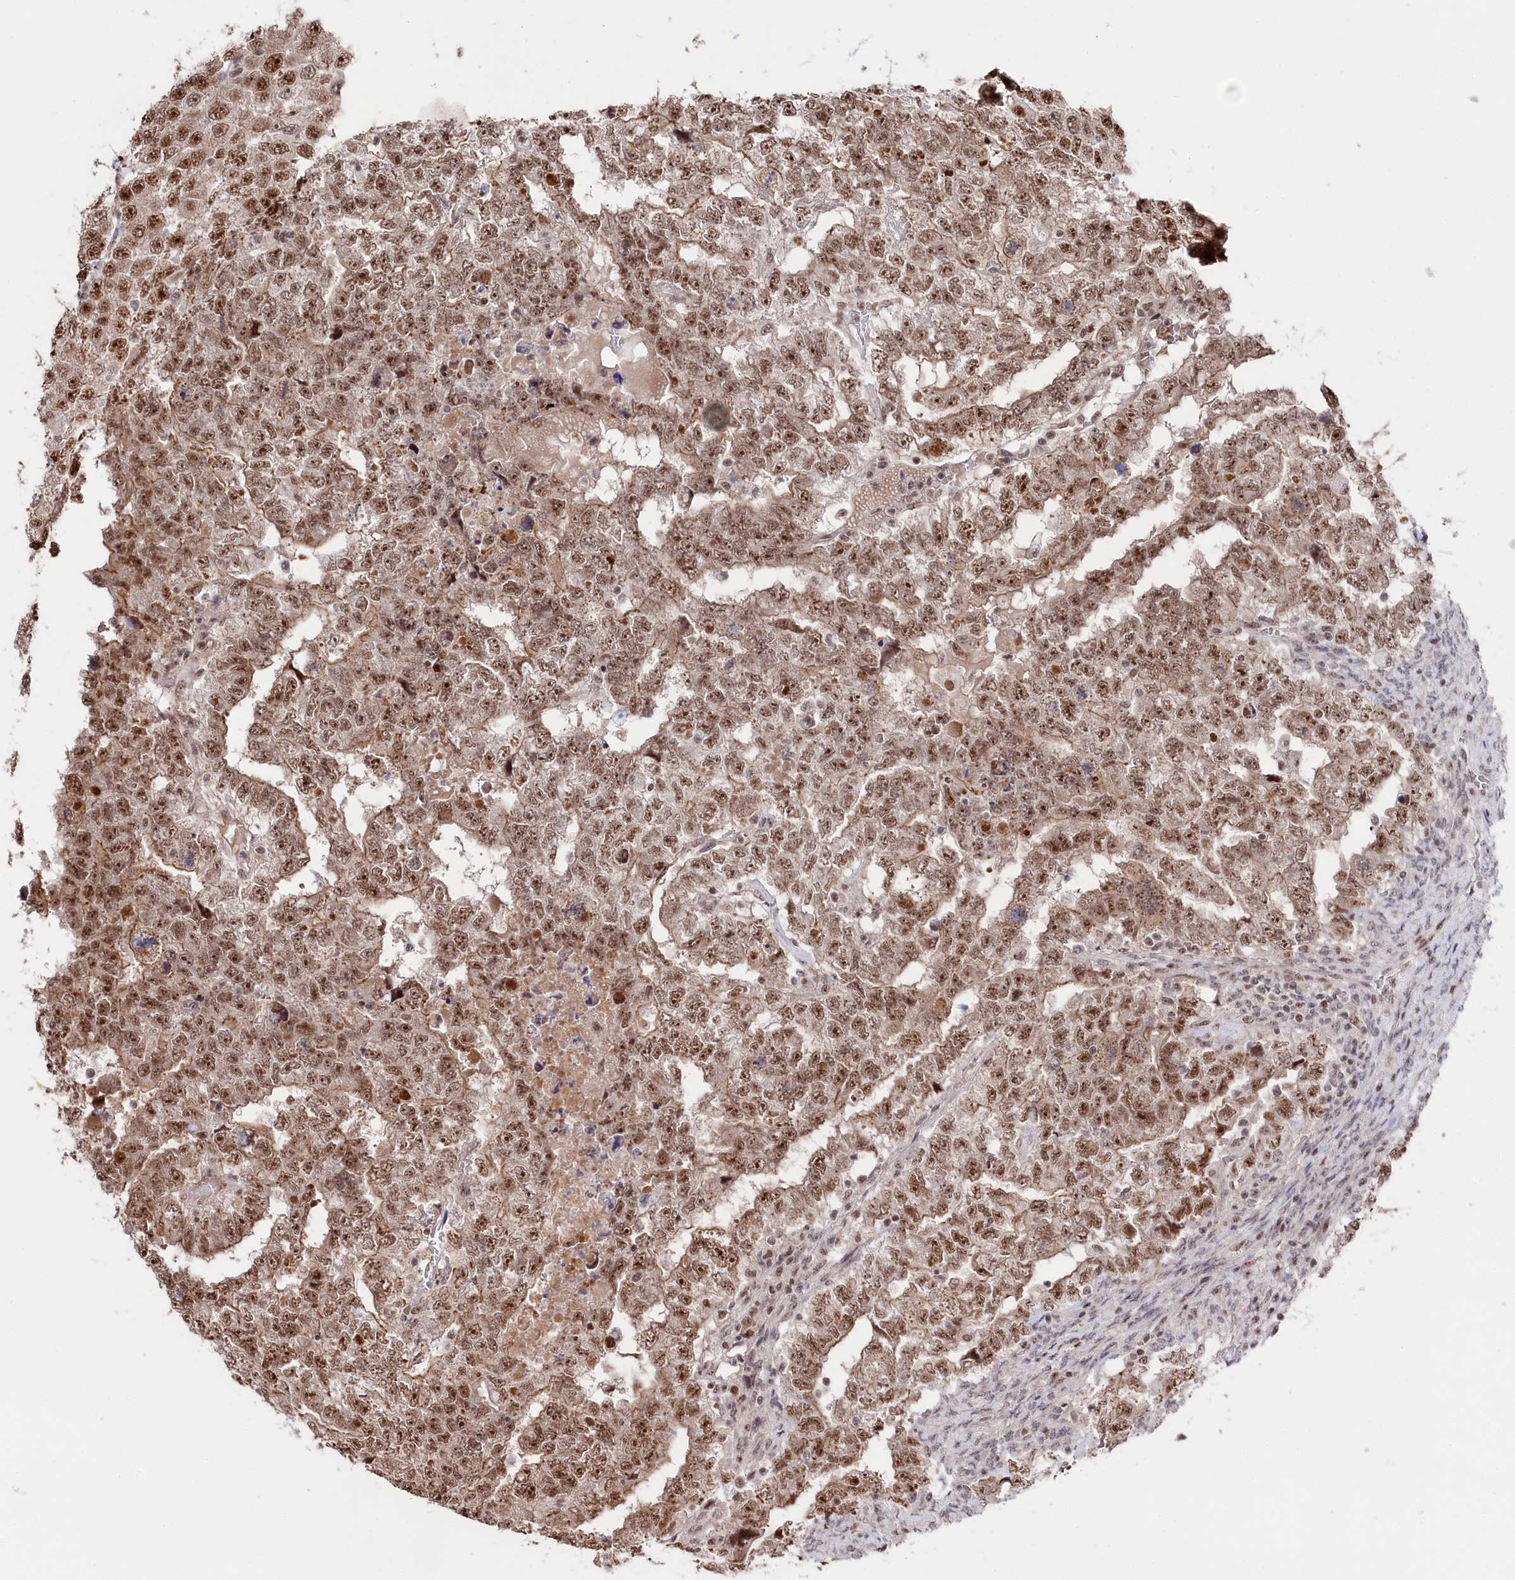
{"staining": {"intensity": "moderate", "quantity": ">75%", "location": "cytoplasmic/membranous,nuclear"}, "tissue": "testis cancer", "cell_type": "Tumor cells", "image_type": "cancer", "snomed": [{"axis": "morphology", "description": "Carcinoma, Embryonal, NOS"}, {"axis": "topography", "description": "Testis"}], "caption": "Immunohistochemistry image of testis cancer (embryonal carcinoma) stained for a protein (brown), which displays medium levels of moderate cytoplasmic/membranous and nuclear expression in about >75% of tumor cells.", "gene": "POLR2H", "patient": {"sex": "male", "age": 36}}